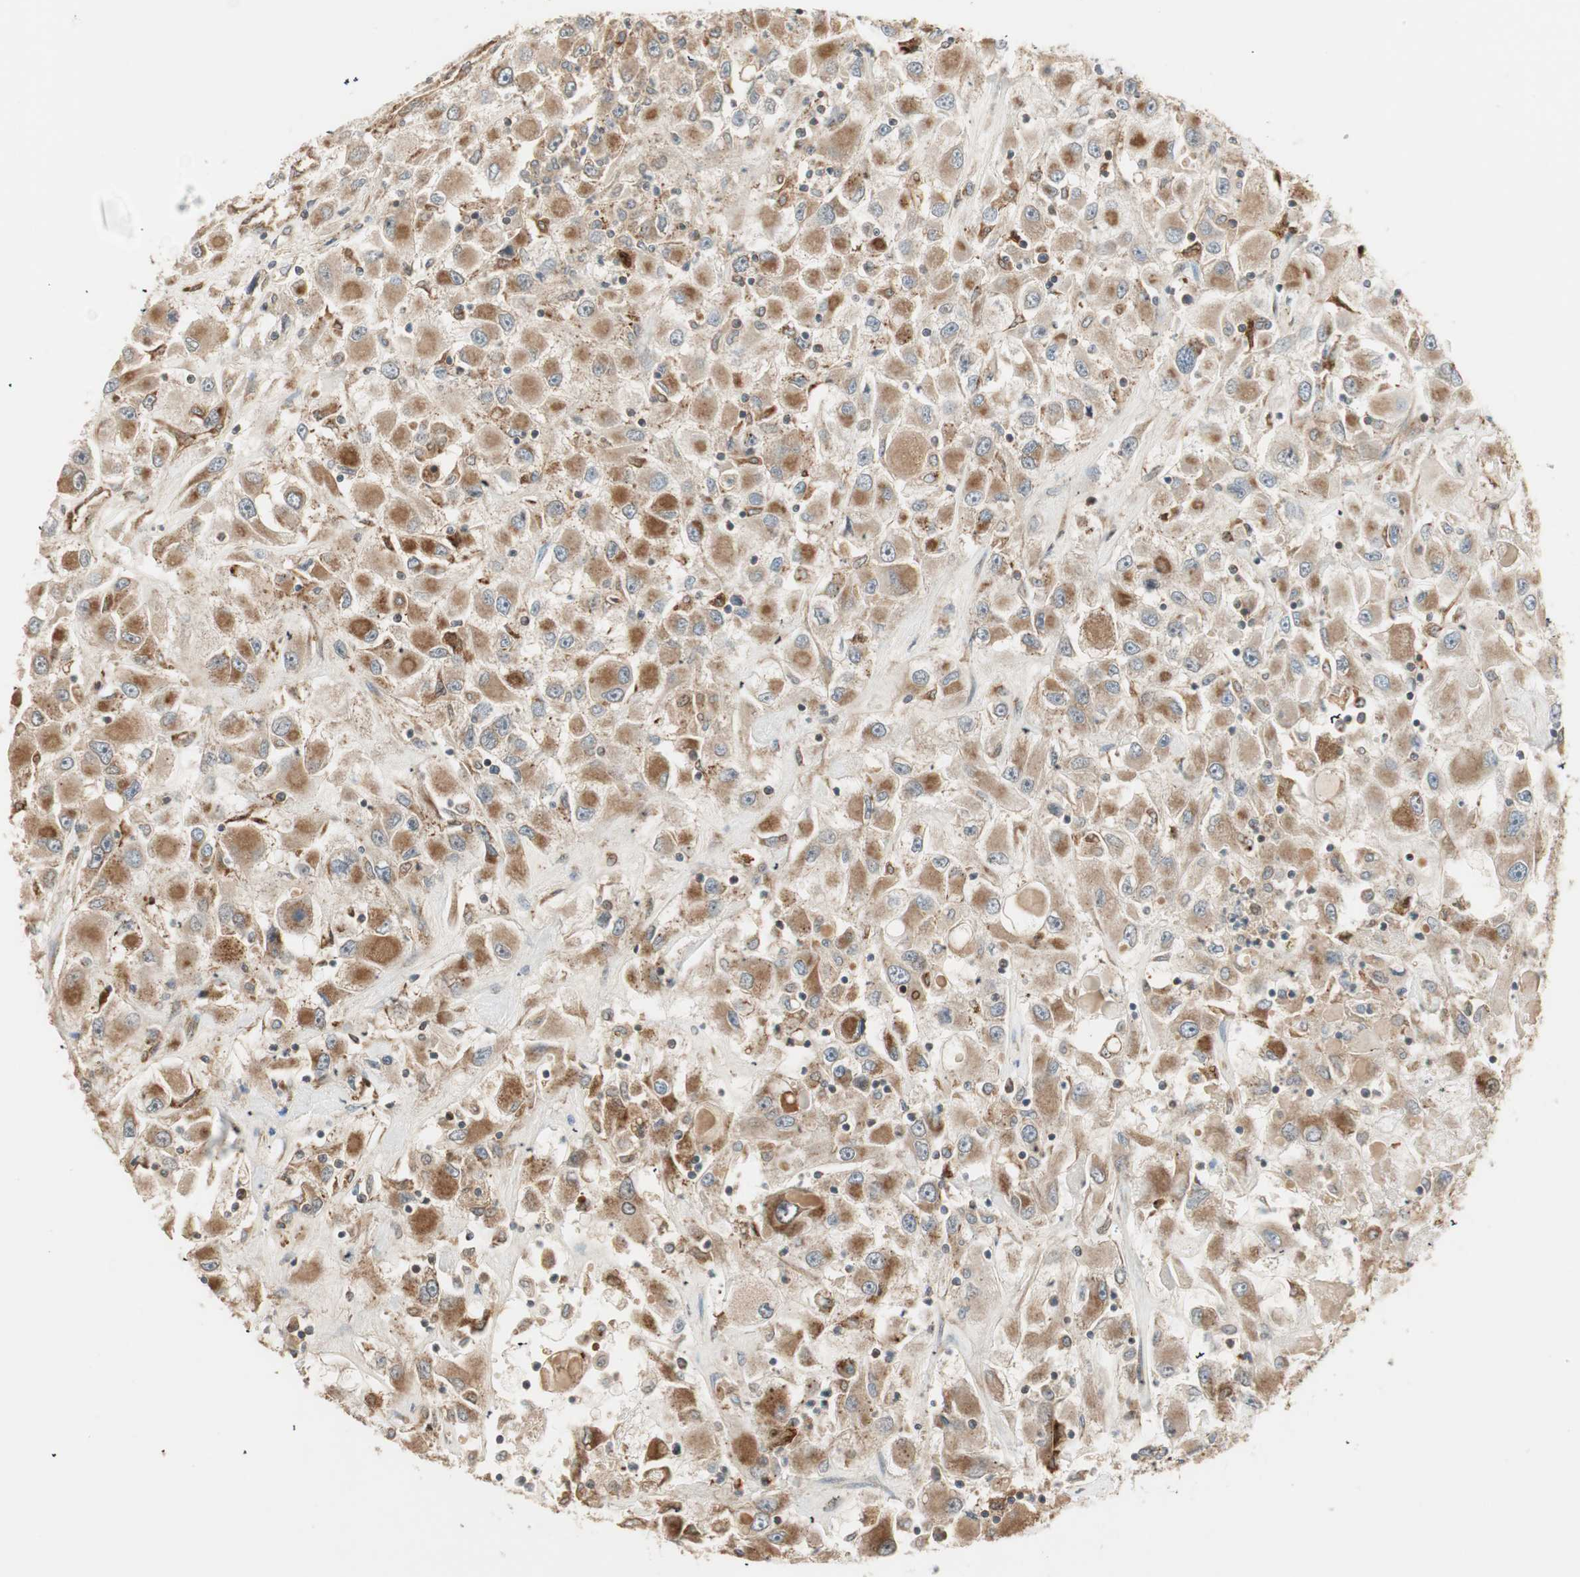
{"staining": {"intensity": "moderate", "quantity": ">75%", "location": "cytoplasmic/membranous"}, "tissue": "renal cancer", "cell_type": "Tumor cells", "image_type": "cancer", "snomed": [{"axis": "morphology", "description": "Adenocarcinoma, NOS"}, {"axis": "topography", "description": "Kidney"}], "caption": "Tumor cells reveal medium levels of moderate cytoplasmic/membranous positivity in approximately >75% of cells in renal adenocarcinoma. (Brightfield microscopy of DAB IHC at high magnification).", "gene": "CTTNBP2NL", "patient": {"sex": "female", "age": 52}}